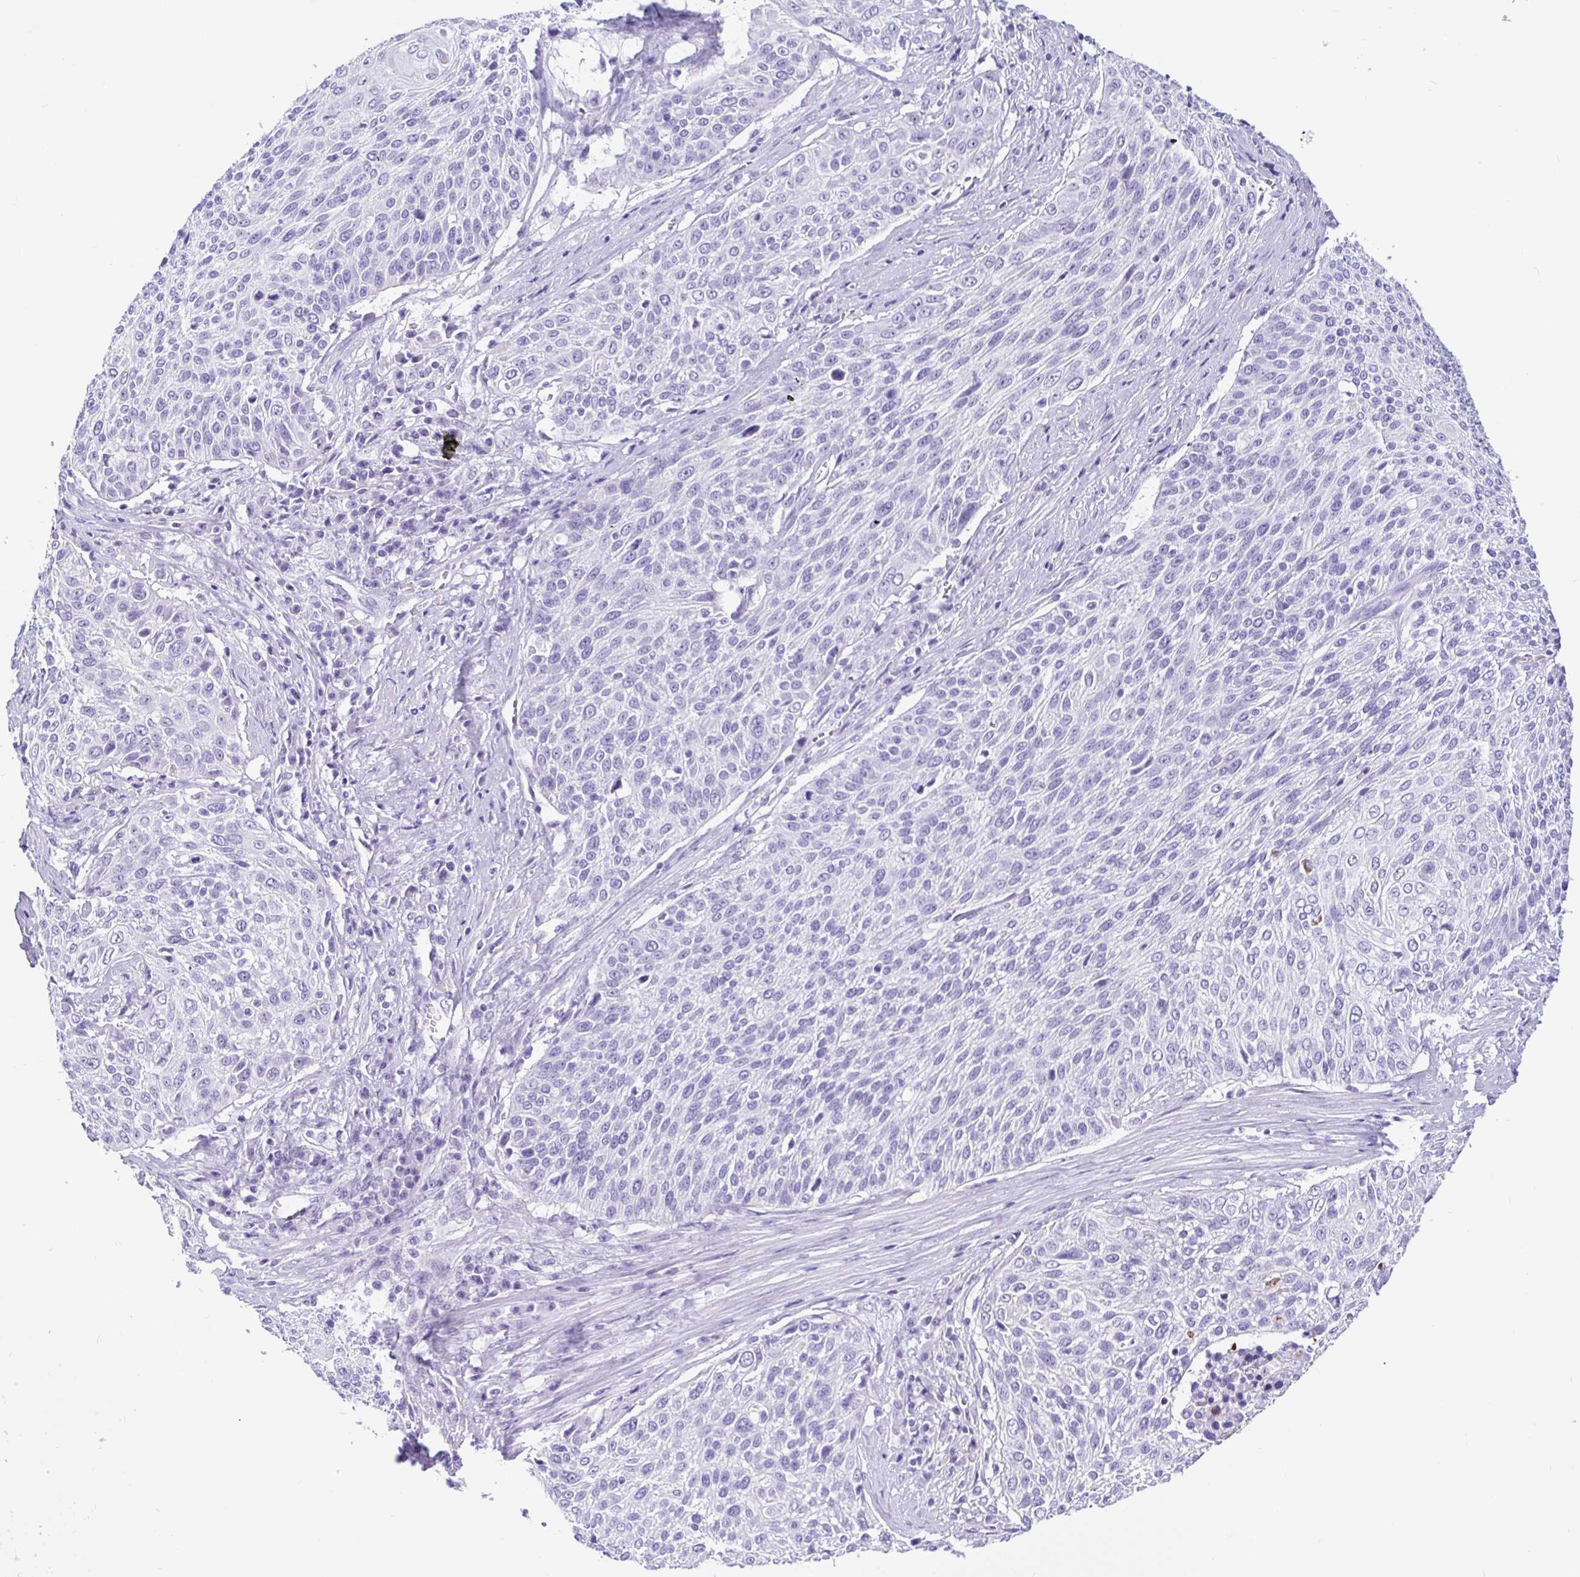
{"staining": {"intensity": "negative", "quantity": "none", "location": "none"}, "tissue": "cervical cancer", "cell_type": "Tumor cells", "image_type": "cancer", "snomed": [{"axis": "morphology", "description": "Squamous cell carcinoma, NOS"}, {"axis": "topography", "description": "Cervix"}], "caption": "Tumor cells show no significant protein staining in squamous cell carcinoma (cervical).", "gene": "PRAMEF19", "patient": {"sex": "female", "age": 31}}